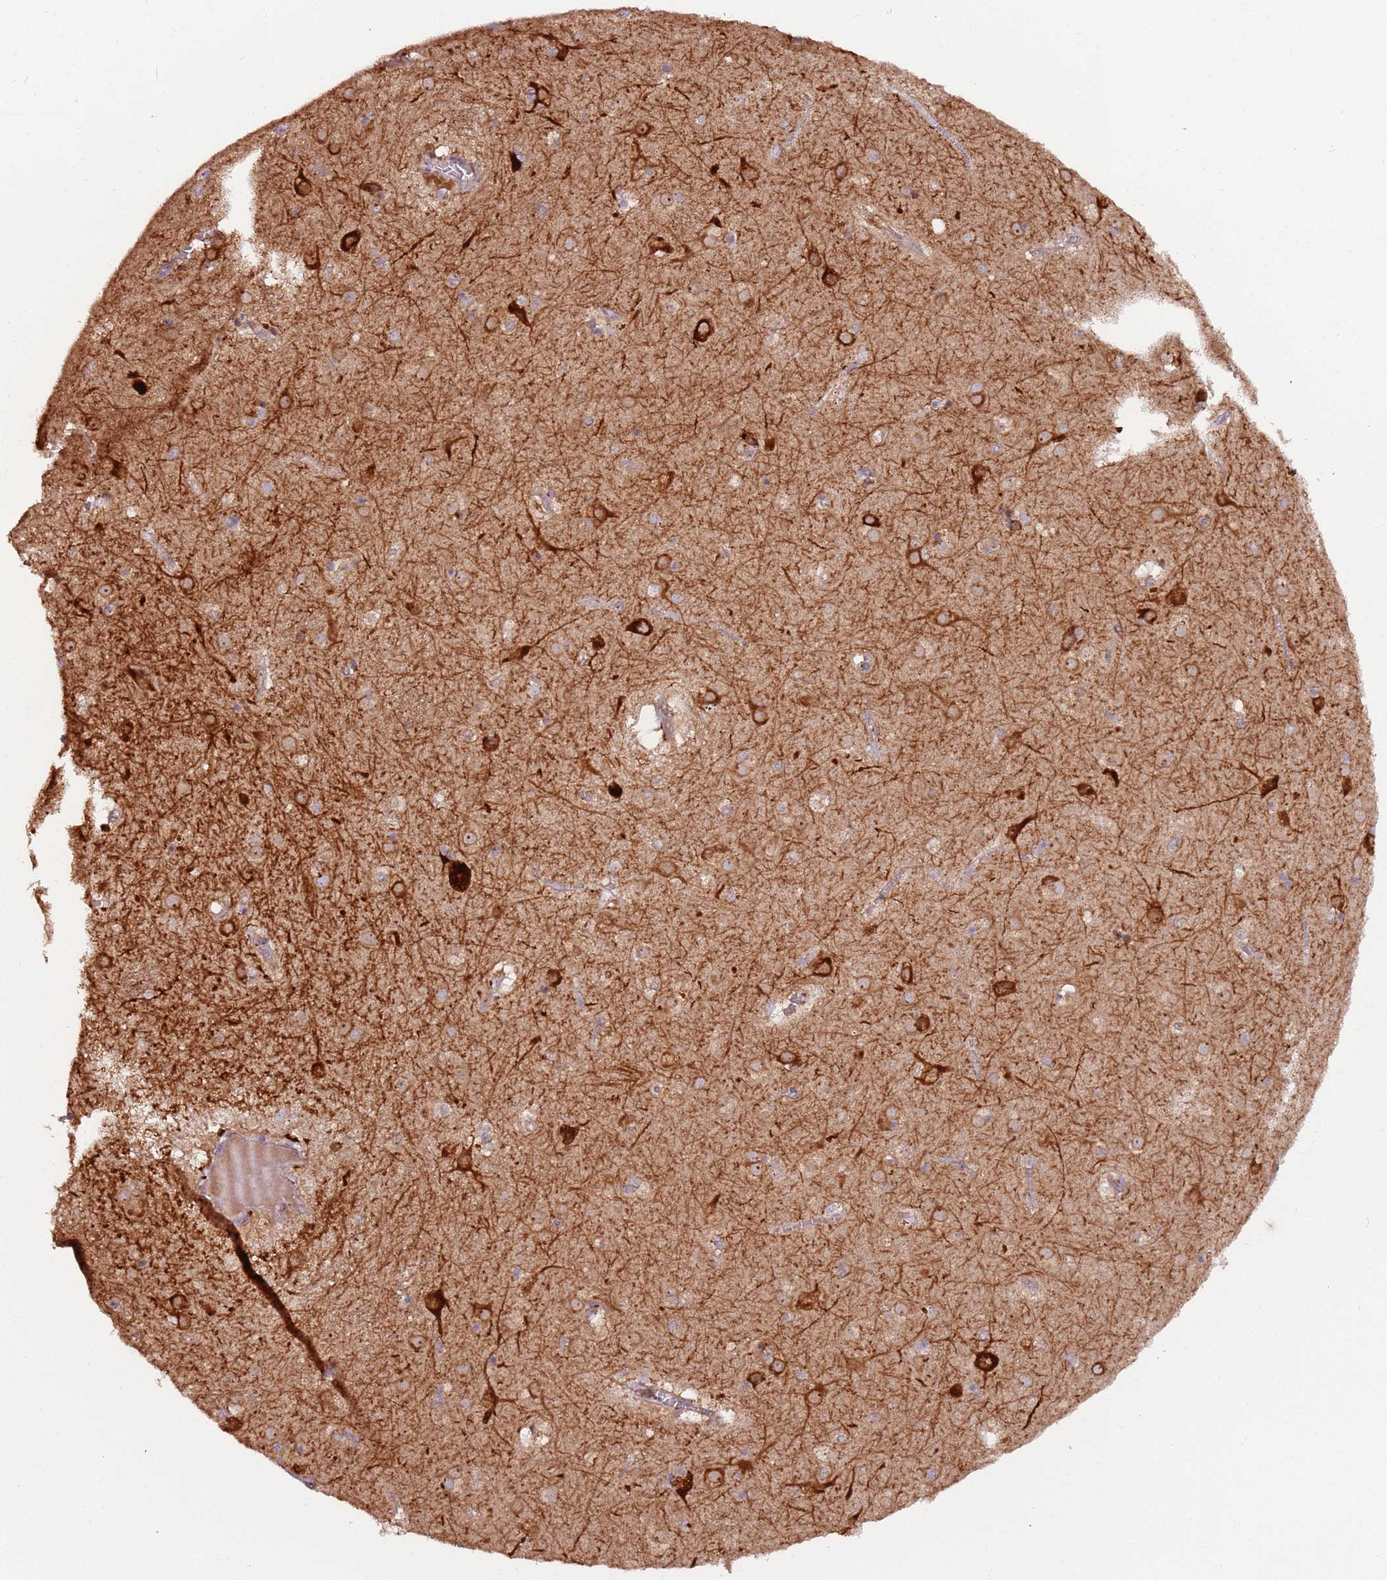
{"staining": {"intensity": "weak", "quantity": "<25%", "location": "cytoplasmic/membranous"}, "tissue": "caudate", "cell_type": "Glial cells", "image_type": "normal", "snomed": [{"axis": "morphology", "description": "Normal tissue, NOS"}, {"axis": "topography", "description": "Lateral ventricle wall"}], "caption": "IHC of unremarkable caudate reveals no staining in glial cells.", "gene": "AKTIP", "patient": {"sex": "male", "age": 70}}